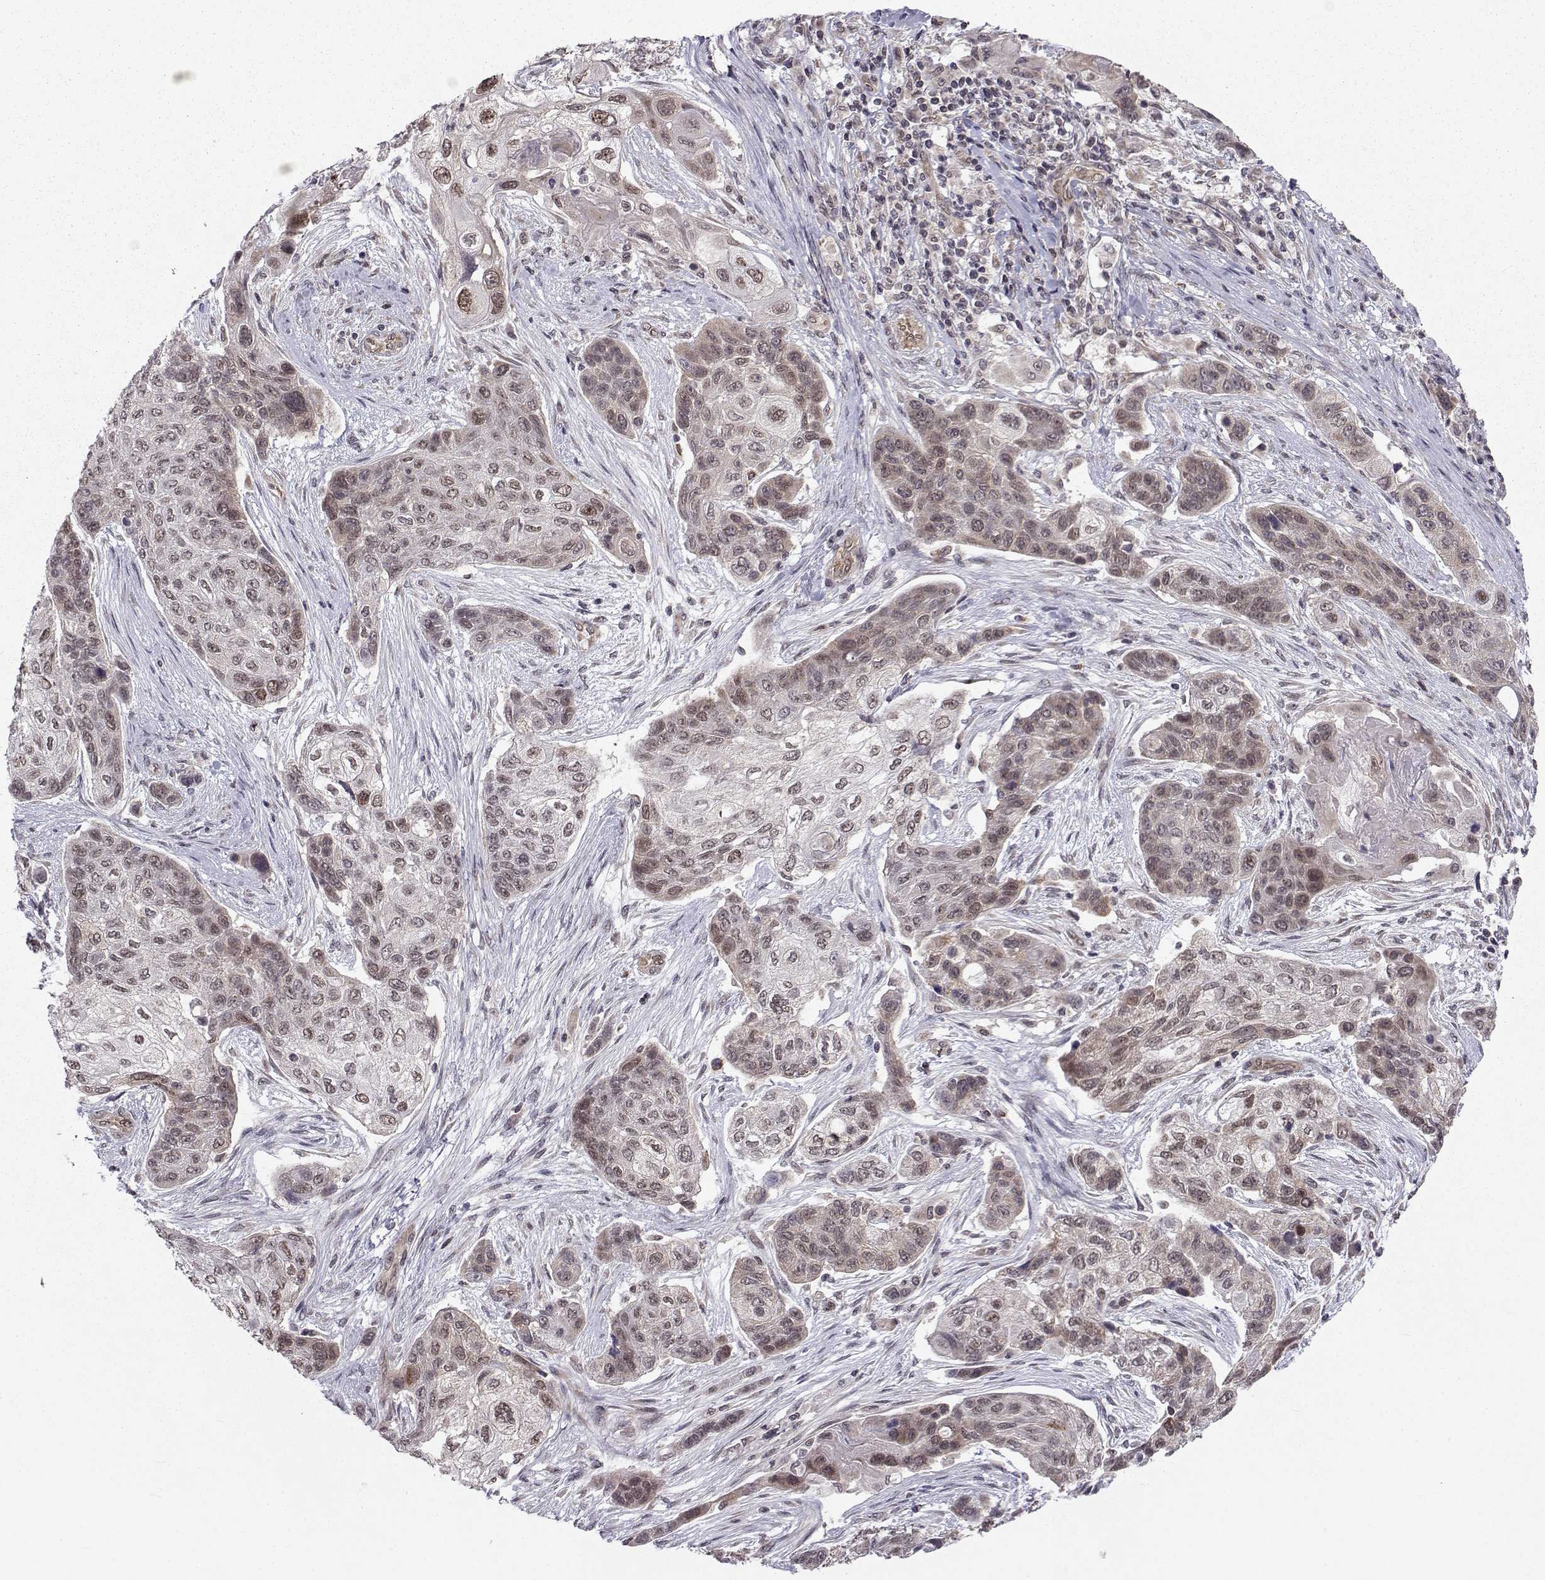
{"staining": {"intensity": "moderate", "quantity": "25%-75%", "location": "nuclear"}, "tissue": "lung cancer", "cell_type": "Tumor cells", "image_type": "cancer", "snomed": [{"axis": "morphology", "description": "Squamous cell carcinoma, NOS"}, {"axis": "topography", "description": "Lung"}], "caption": "Immunohistochemical staining of squamous cell carcinoma (lung) exhibits medium levels of moderate nuclear positivity in approximately 25%-75% of tumor cells.", "gene": "PKN2", "patient": {"sex": "male", "age": 69}}